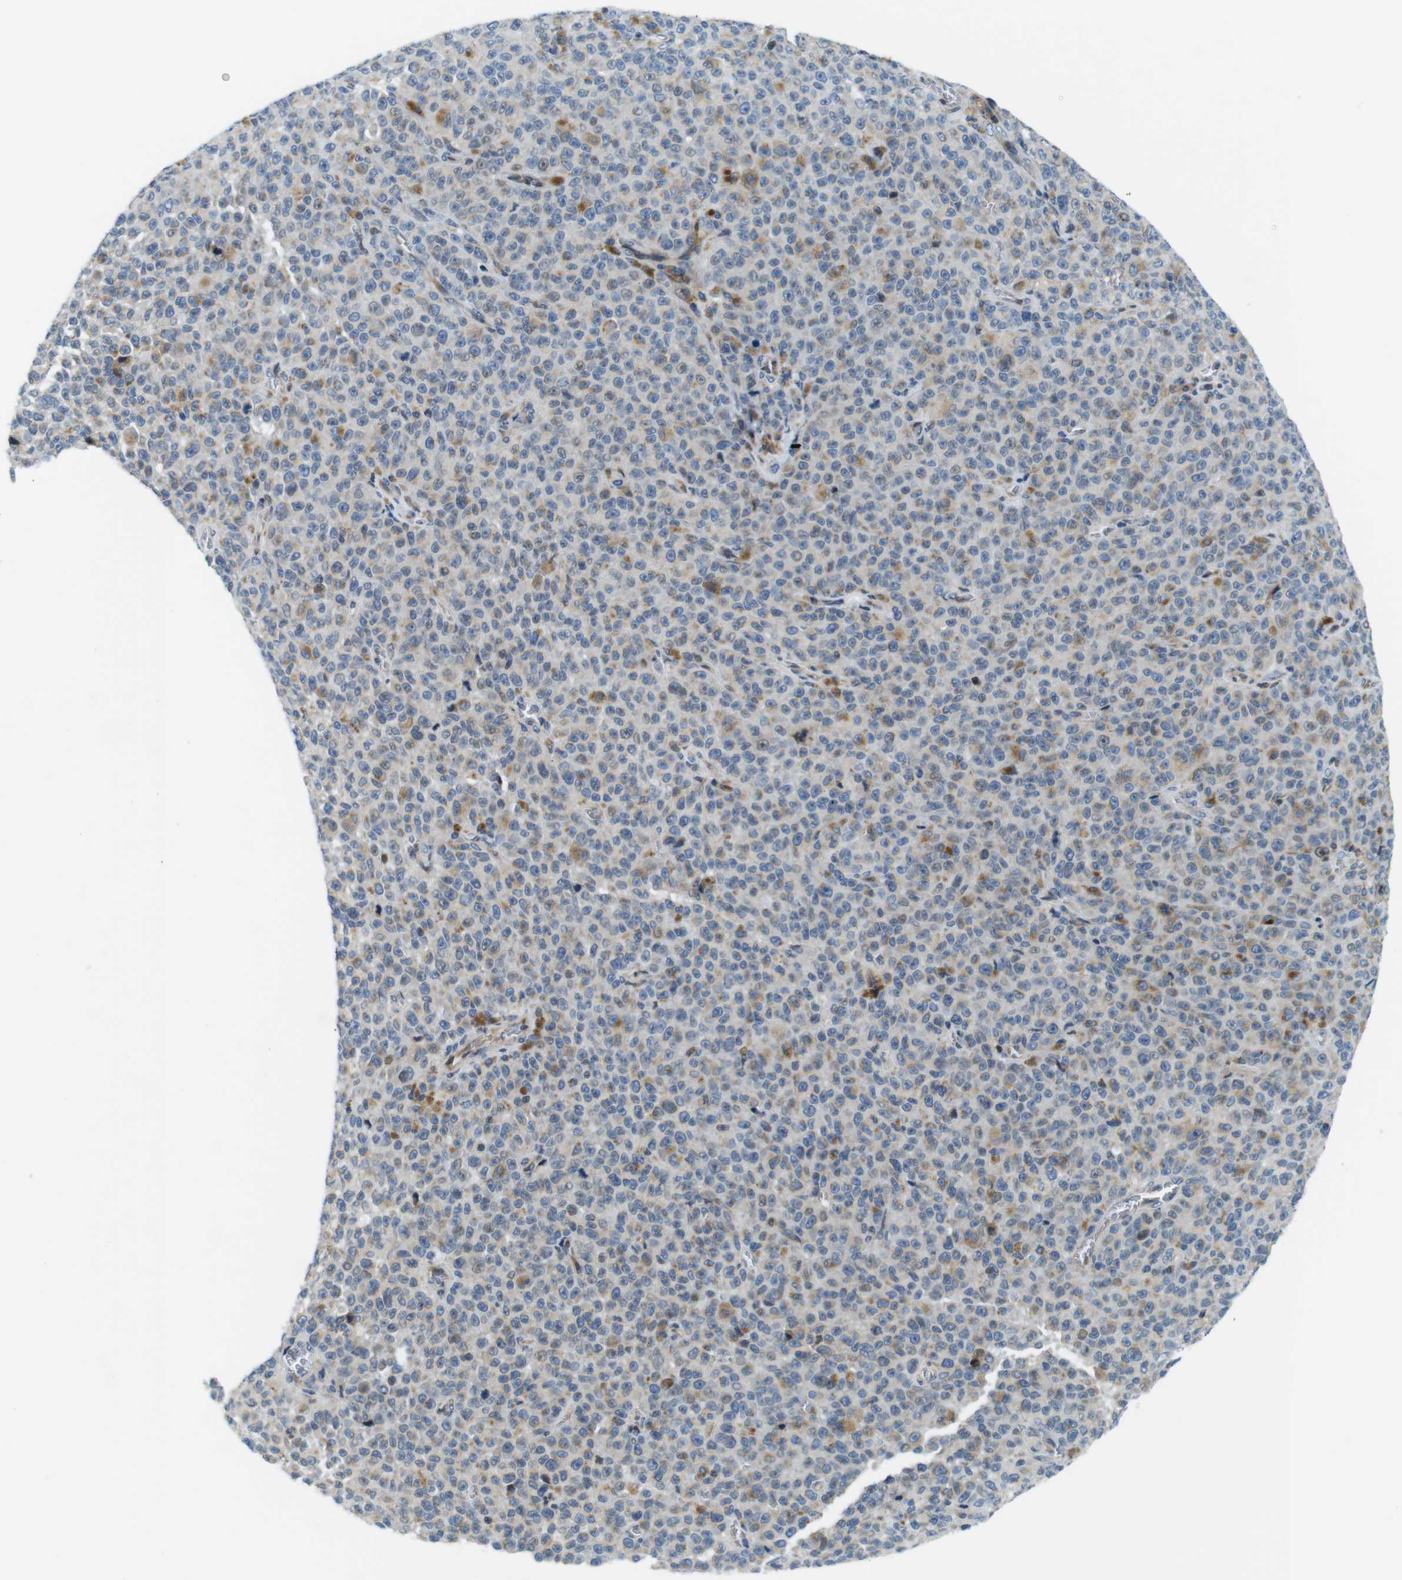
{"staining": {"intensity": "weak", "quantity": "25%-75%", "location": "cytoplasmic/membranous"}, "tissue": "melanoma", "cell_type": "Tumor cells", "image_type": "cancer", "snomed": [{"axis": "morphology", "description": "Malignant melanoma, NOS"}, {"axis": "topography", "description": "Skin"}], "caption": "IHC (DAB) staining of human malignant melanoma demonstrates weak cytoplasmic/membranous protein staining in approximately 25%-75% of tumor cells.", "gene": "ZDHHC3", "patient": {"sex": "female", "age": 82}}